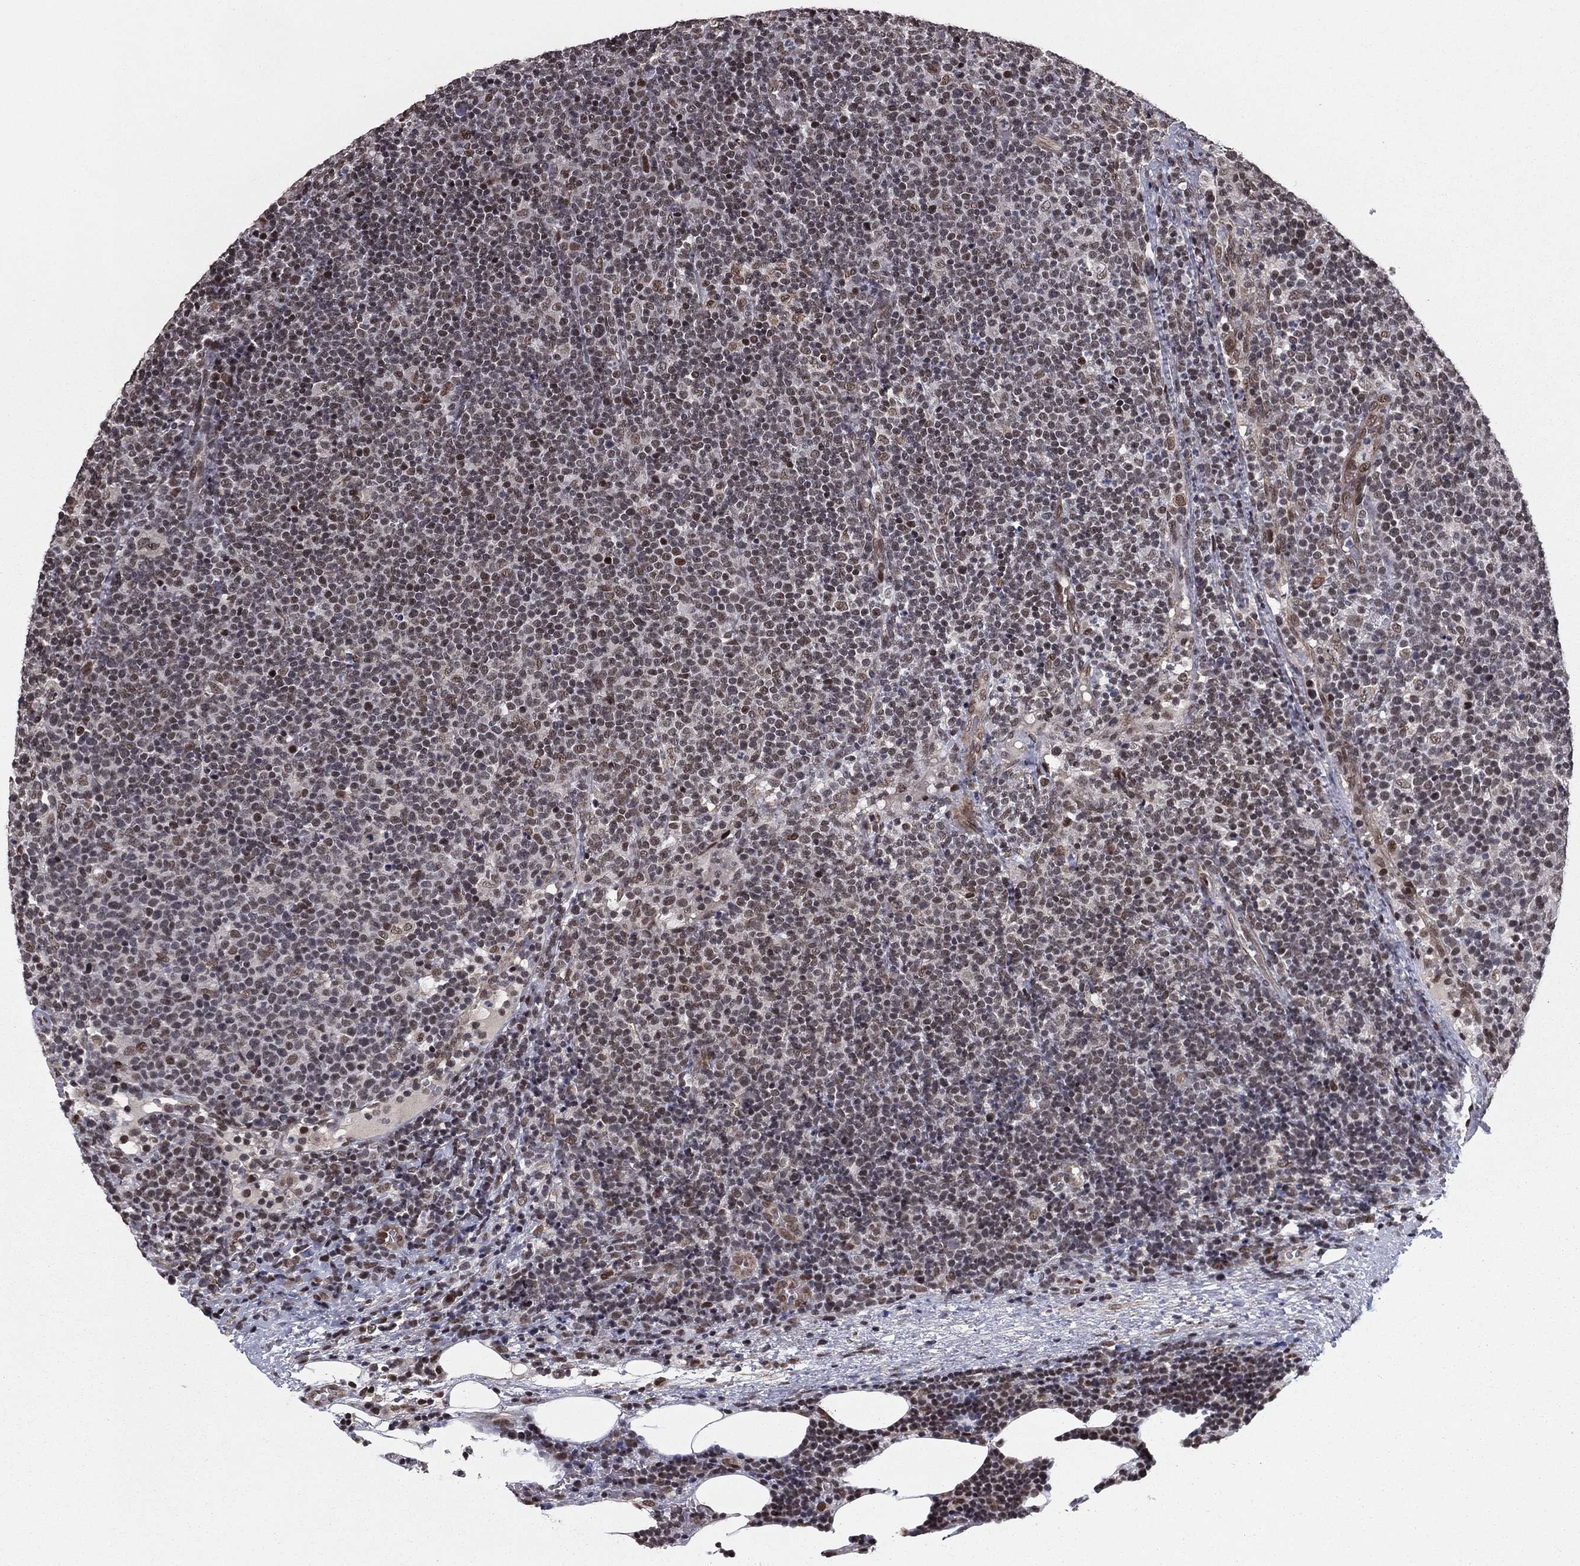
{"staining": {"intensity": "weak", "quantity": "<25%", "location": "cytoplasmic/membranous"}, "tissue": "lymphoma", "cell_type": "Tumor cells", "image_type": "cancer", "snomed": [{"axis": "morphology", "description": "Malignant lymphoma, non-Hodgkin's type, High grade"}, {"axis": "topography", "description": "Lymph node"}], "caption": "Immunohistochemistry image of neoplastic tissue: human lymphoma stained with DAB (3,3'-diaminobenzidine) demonstrates no significant protein staining in tumor cells. (Brightfield microscopy of DAB (3,3'-diaminobenzidine) immunohistochemistry (IHC) at high magnification).", "gene": "RARB", "patient": {"sex": "male", "age": 61}}